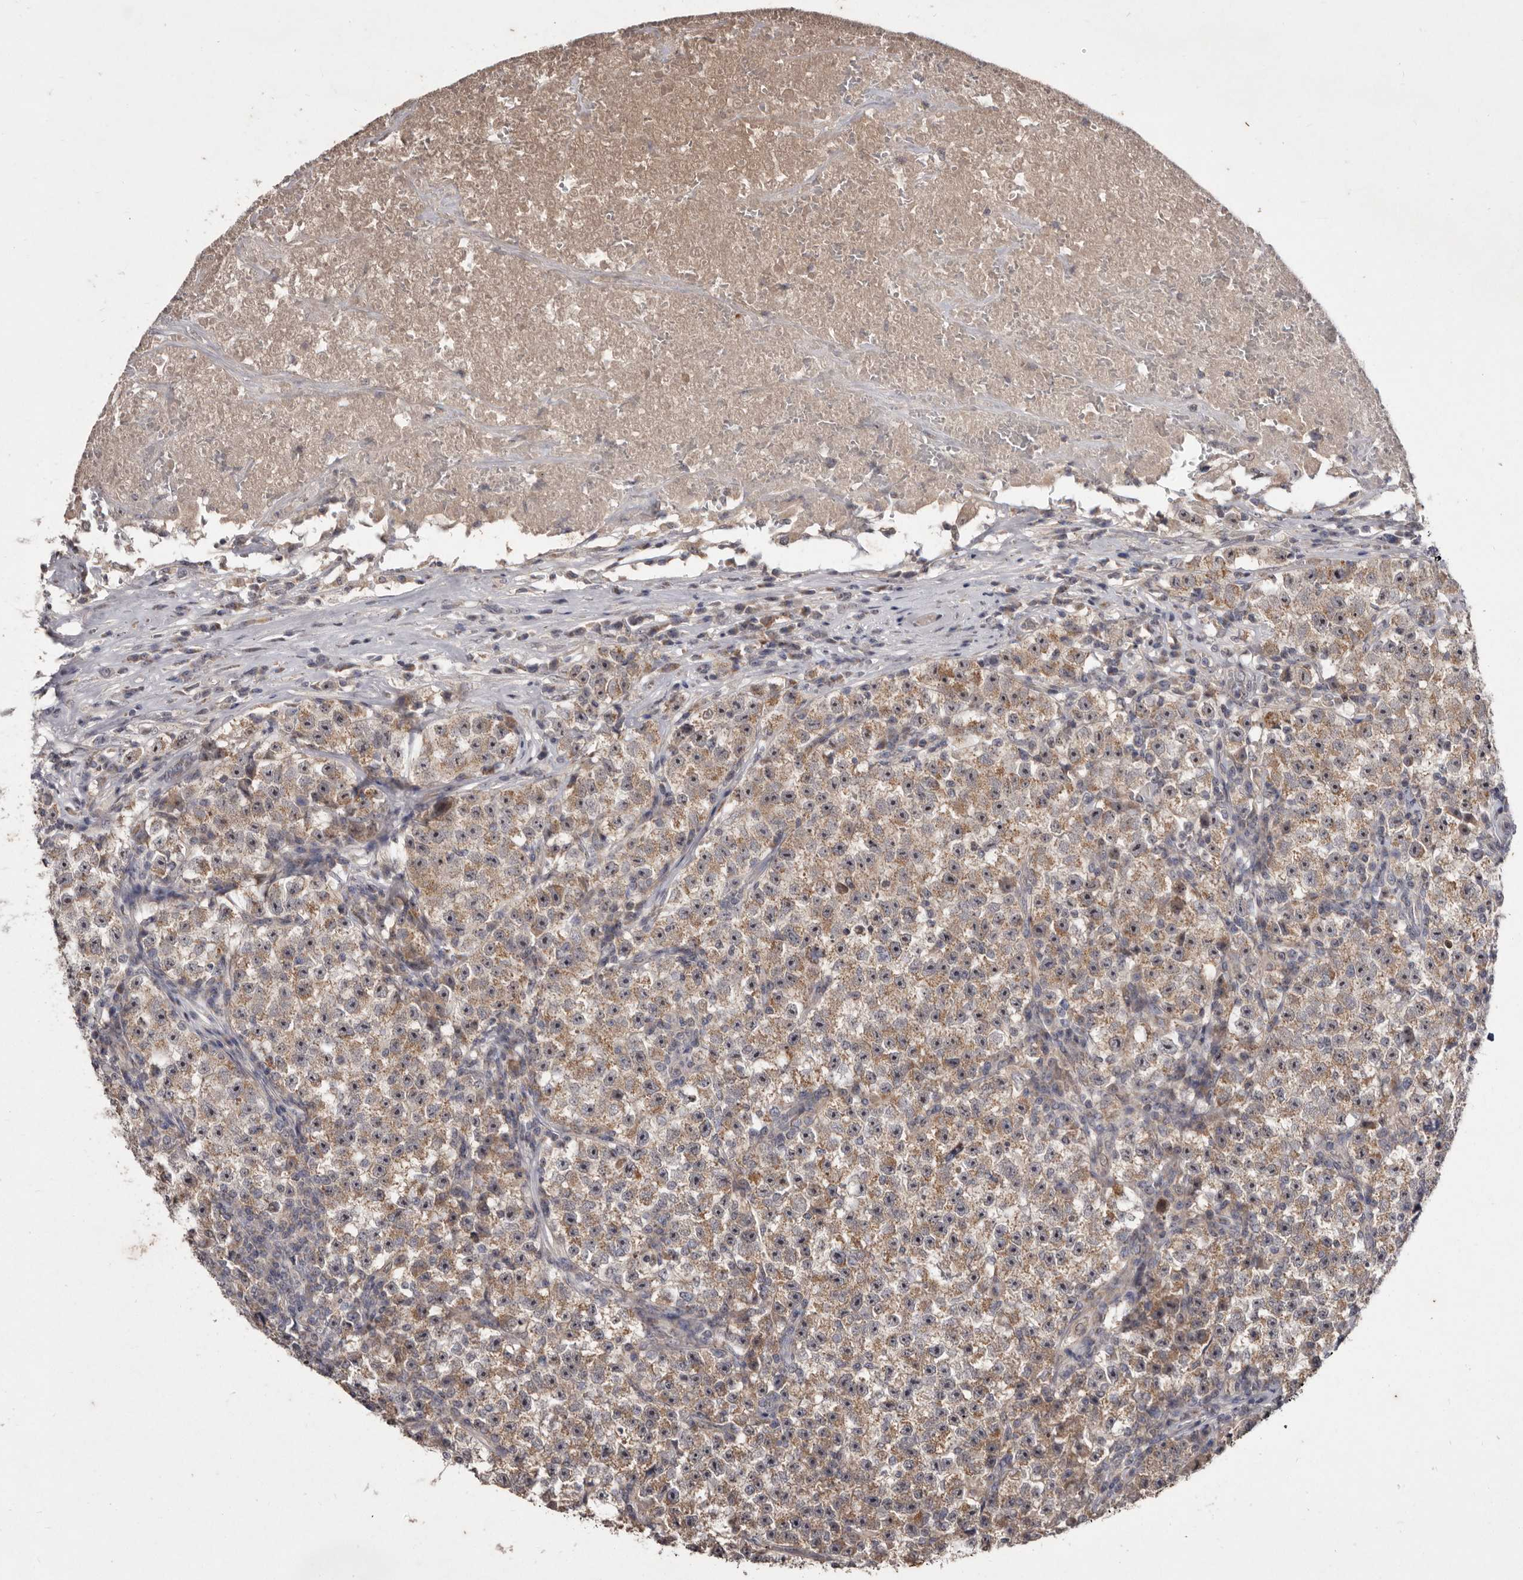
{"staining": {"intensity": "moderate", "quantity": ">75%", "location": "cytoplasmic/membranous,nuclear"}, "tissue": "testis cancer", "cell_type": "Tumor cells", "image_type": "cancer", "snomed": [{"axis": "morphology", "description": "Seminoma, NOS"}, {"axis": "topography", "description": "Testis"}], "caption": "Moderate cytoplasmic/membranous and nuclear staining is present in approximately >75% of tumor cells in seminoma (testis).", "gene": "FLAD1", "patient": {"sex": "male", "age": 22}}